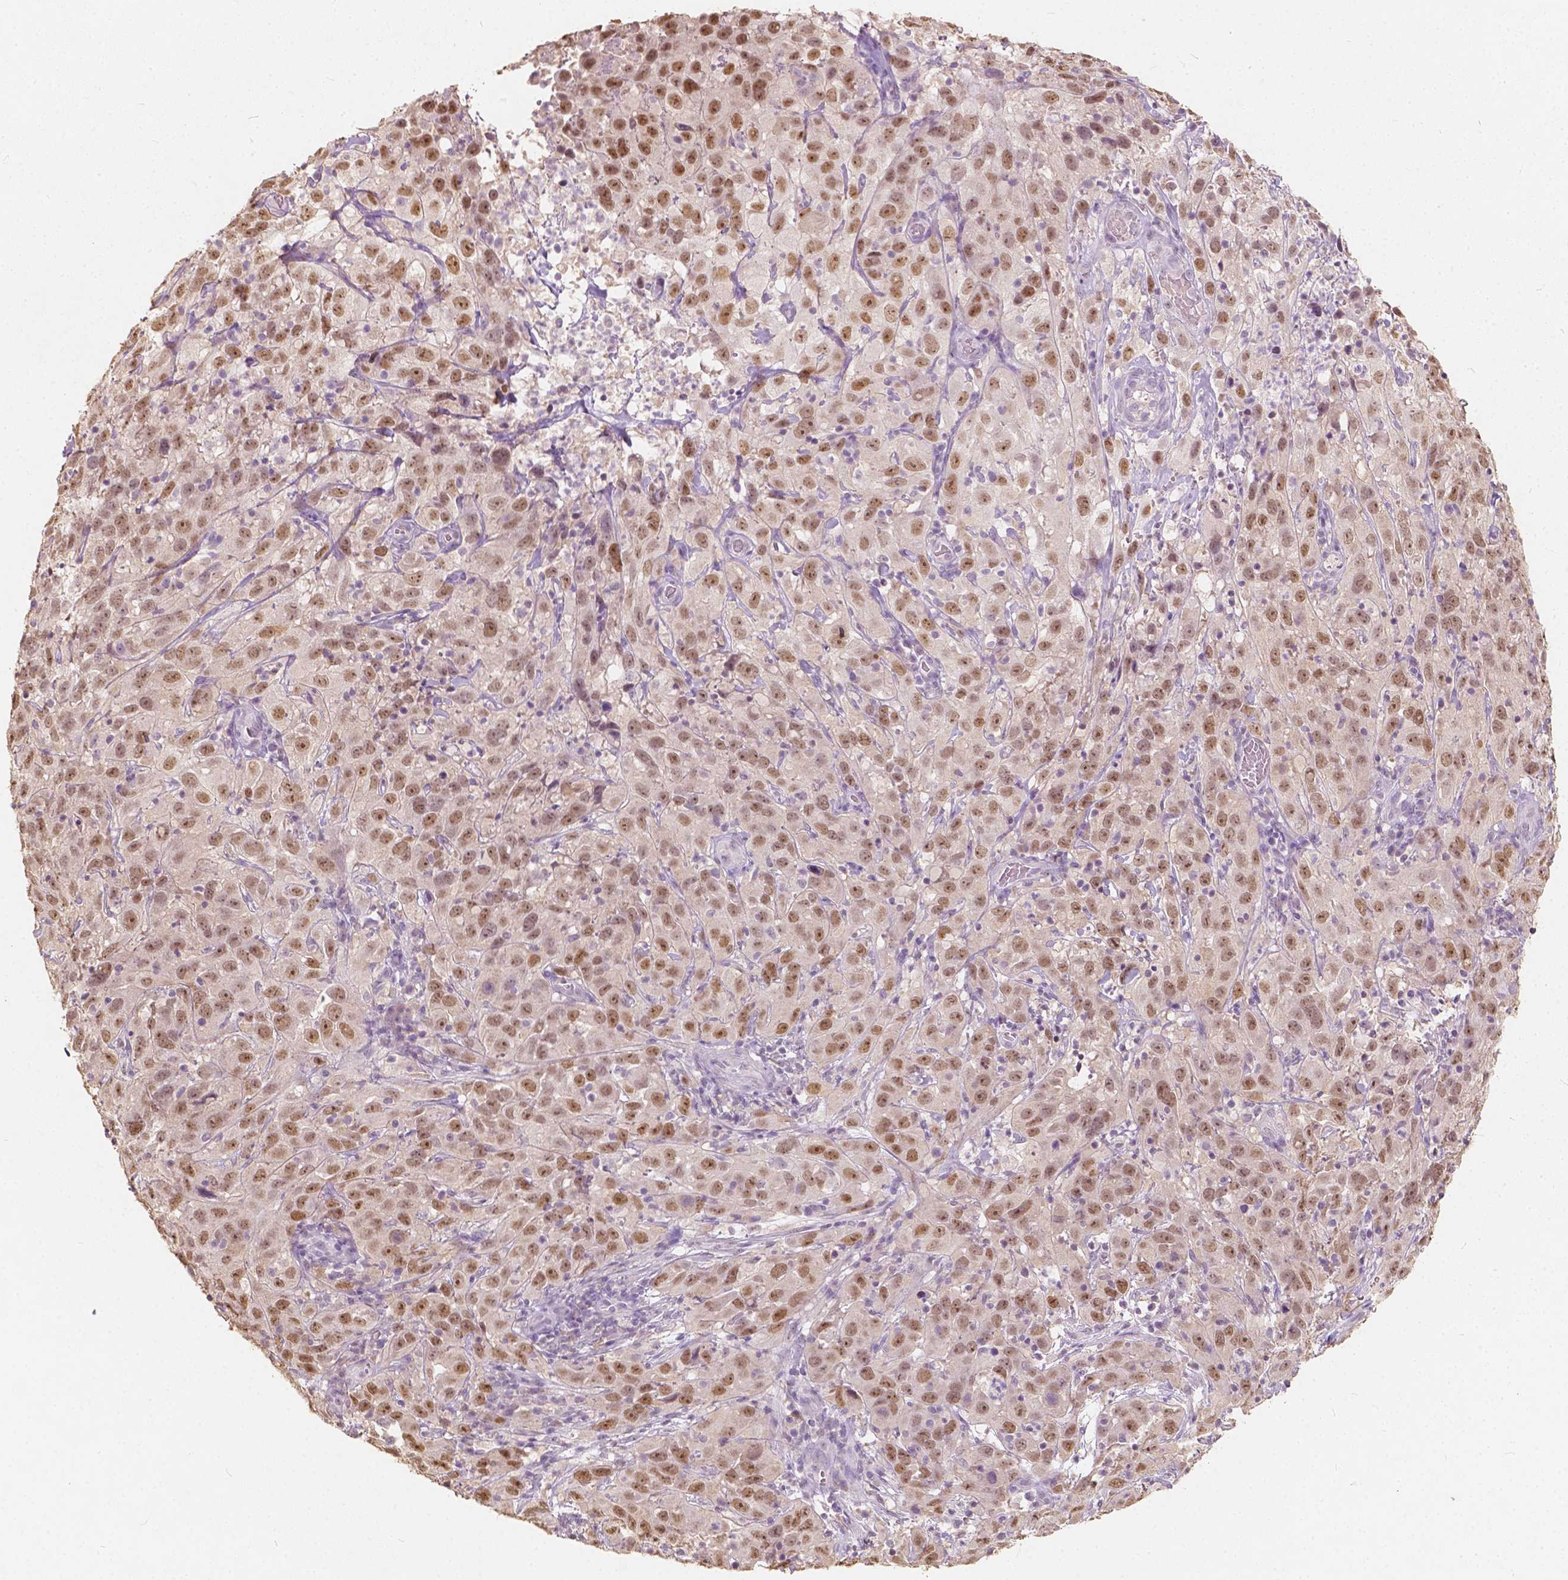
{"staining": {"intensity": "moderate", "quantity": ">75%", "location": "nuclear"}, "tissue": "cervical cancer", "cell_type": "Tumor cells", "image_type": "cancer", "snomed": [{"axis": "morphology", "description": "Squamous cell carcinoma, NOS"}, {"axis": "topography", "description": "Cervix"}], "caption": "Cervical cancer was stained to show a protein in brown. There is medium levels of moderate nuclear positivity in approximately >75% of tumor cells.", "gene": "SOX15", "patient": {"sex": "female", "age": 32}}